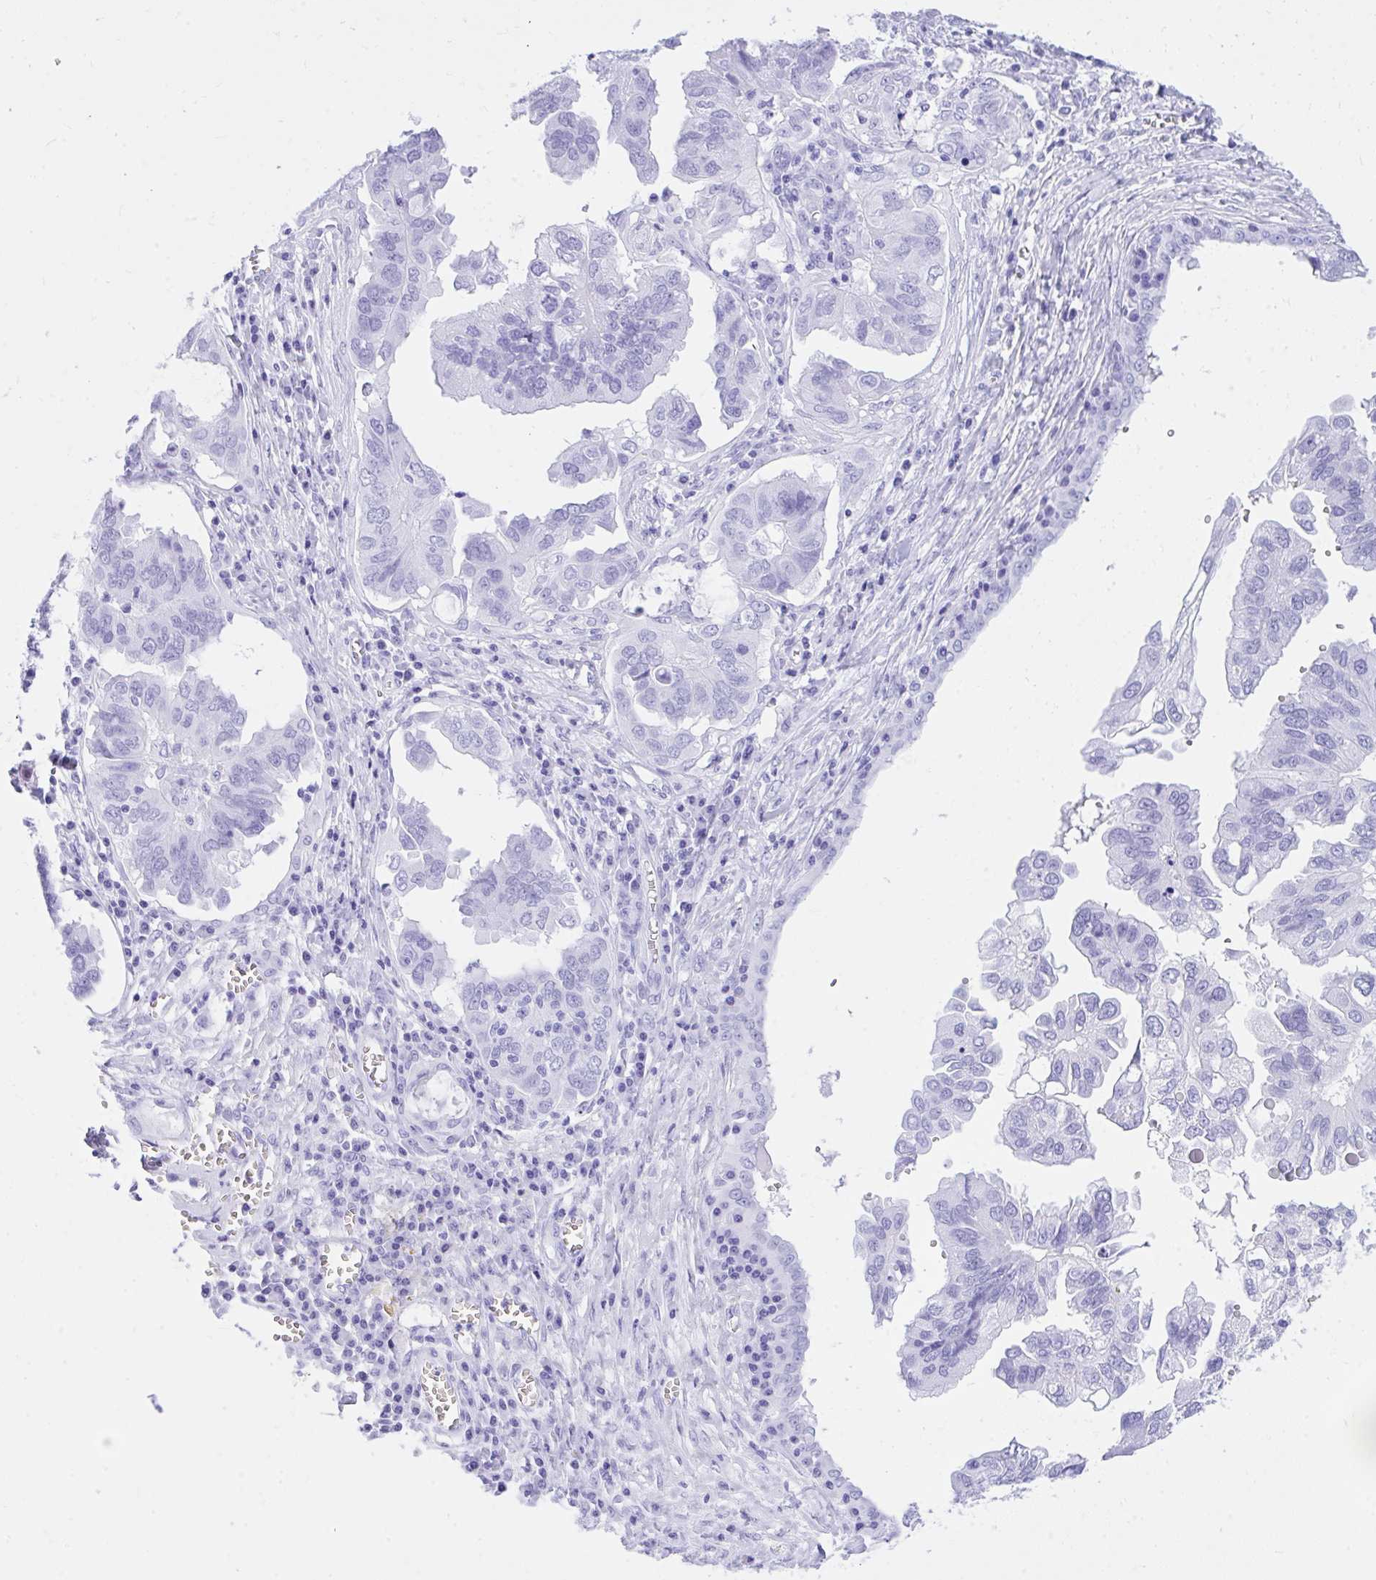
{"staining": {"intensity": "negative", "quantity": "none", "location": "none"}, "tissue": "ovarian cancer", "cell_type": "Tumor cells", "image_type": "cancer", "snomed": [{"axis": "morphology", "description": "Cystadenocarcinoma, serous, NOS"}, {"axis": "topography", "description": "Ovary"}], "caption": "Serous cystadenocarcinoma (ovarian) stained for a protein using IHC displays no expression tumor cells.", "gene": "TLN2", "patient": {"sex": "female", "age": 79}}